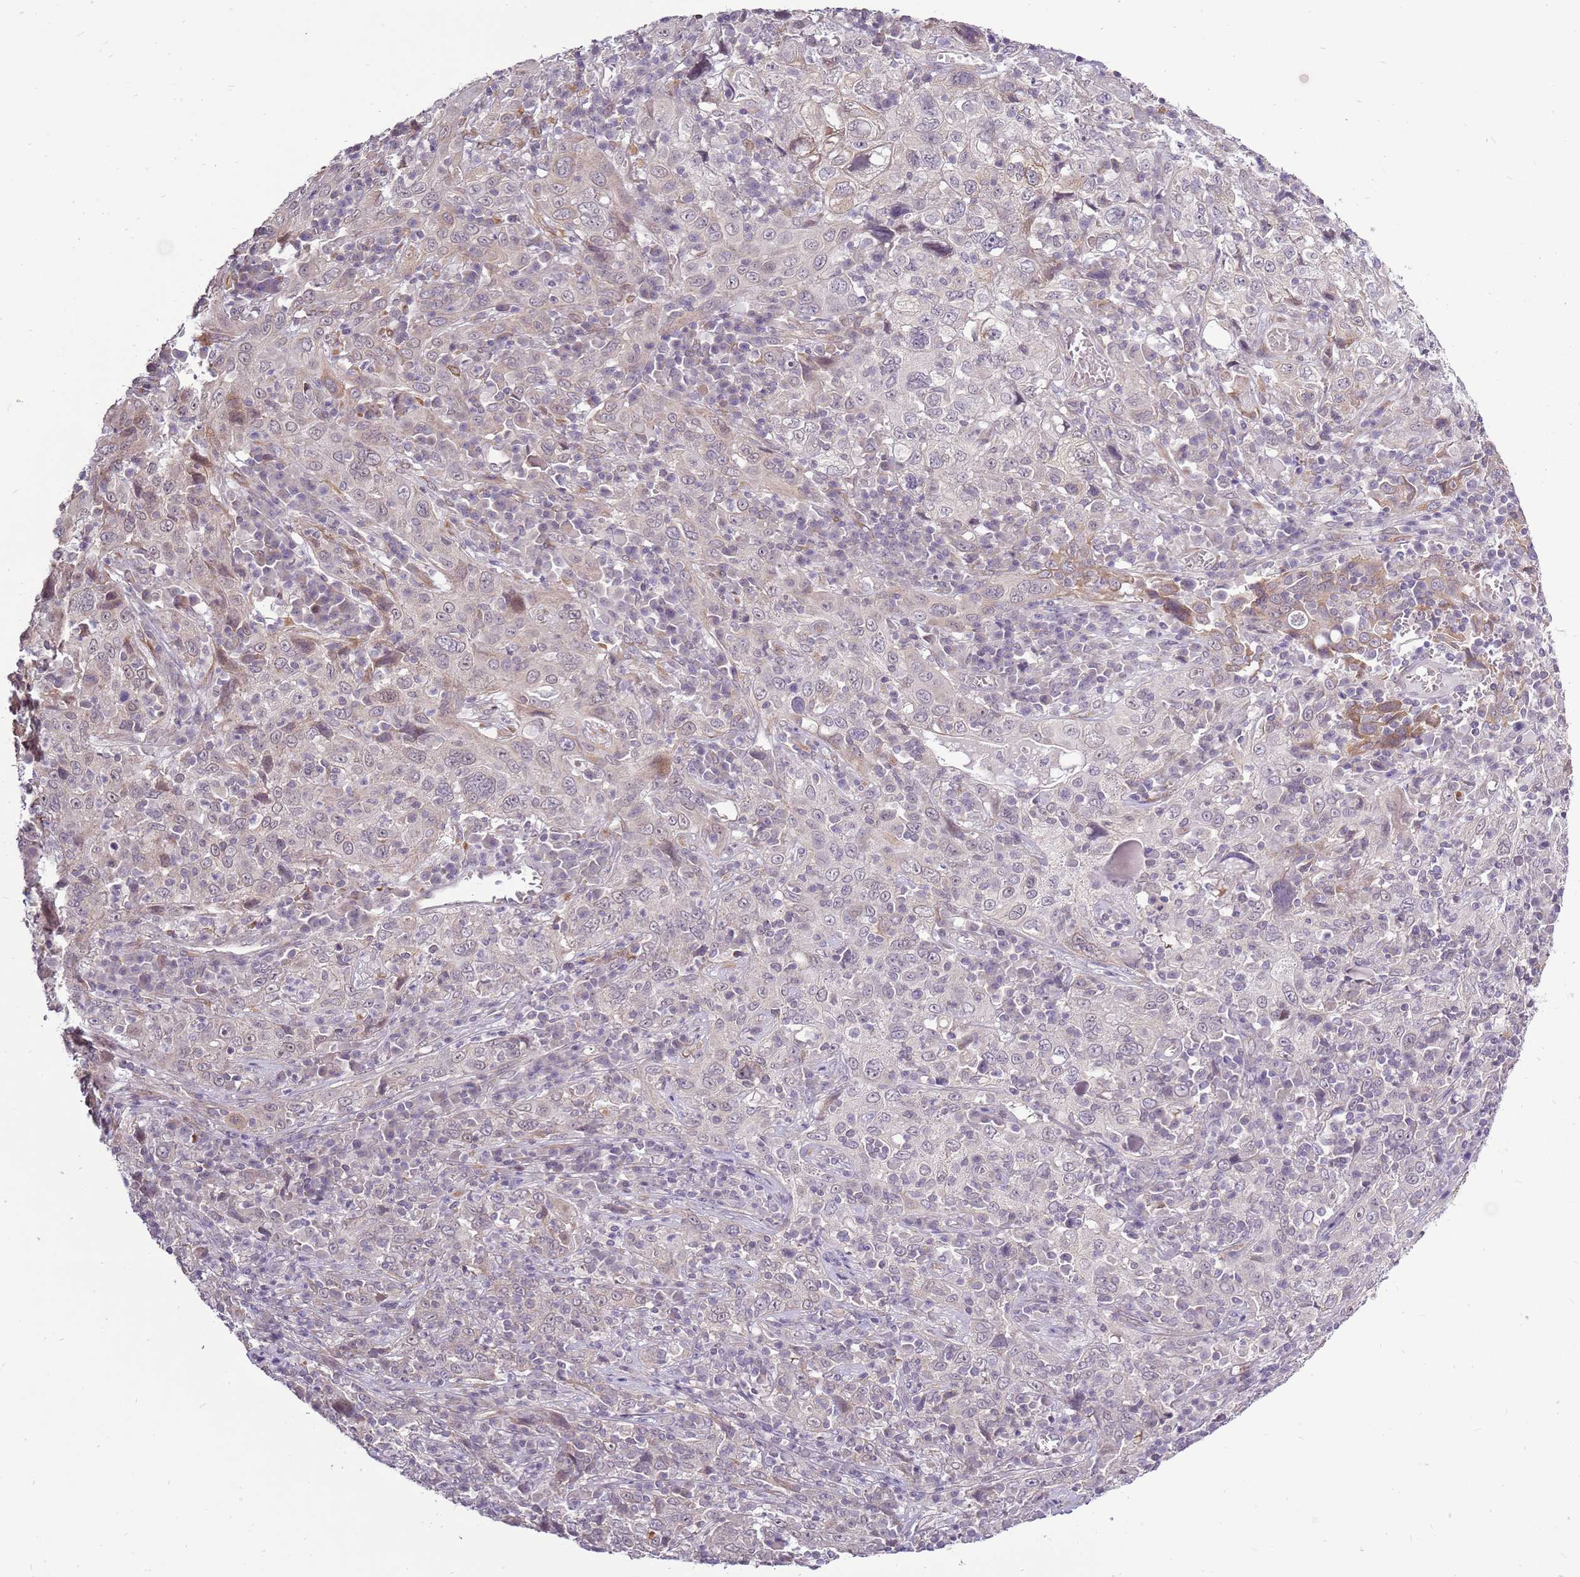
{"staining": {"intensity": "moderate", "quantity": "<25%", "location": "cytoplasmic/membranous"}, "tissue": "cervical cancer", "cell_type": "Tumor cells", "image_type": "cancer", "snomed": [{"axis": "morphology", "description": "Squamous cell carcinoma, NOS"}, {"axis": "topography", "description": "Cervix"}], "caption": "There is low levels of moderate cytoplasmic/membranous positivity in tumor cells of cervical cancer (squamous cell carcinoma), as demonstrated by immunohistochemical staining (brown color).", "gene": "UGGT2", "patient": {"sex": "female", "age": 46}}